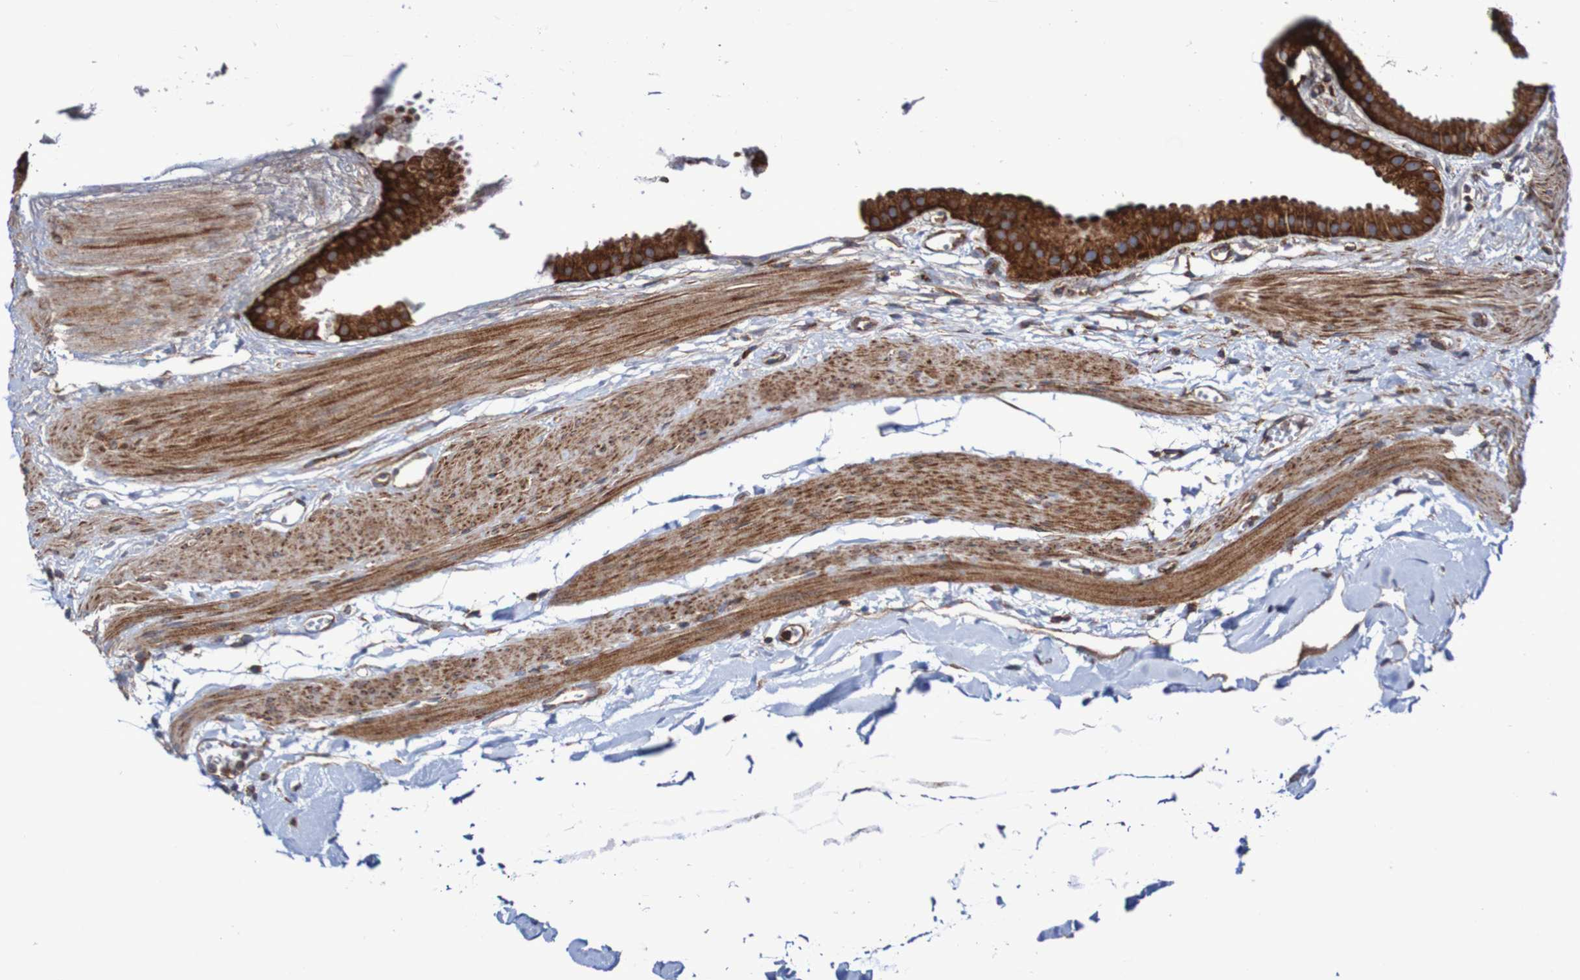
{"staining": {"intensity": "strong", "quantity": ">75%", "location": "cytoplasmic/membranous"}, "tissue": "gallbladder", "cell_type": "Glandular cells", "image_type": "normal", "snomed": [{"axis": "morphology", "description": "Normal tissue, NOS"}, {"axis": "topography", "description": "Gallbladder"}], "caption": "A micrograph of gallbladder stained for a protein exhibits strong cytoplasmic/membranous brown staining in glandular cells. Using DAB (brown) and hematoxylin (blue) stains, captured at high magnification using brightfield microscopy.", "gene": "FXR2", "patient": {"sex": "female", "age": 64}}